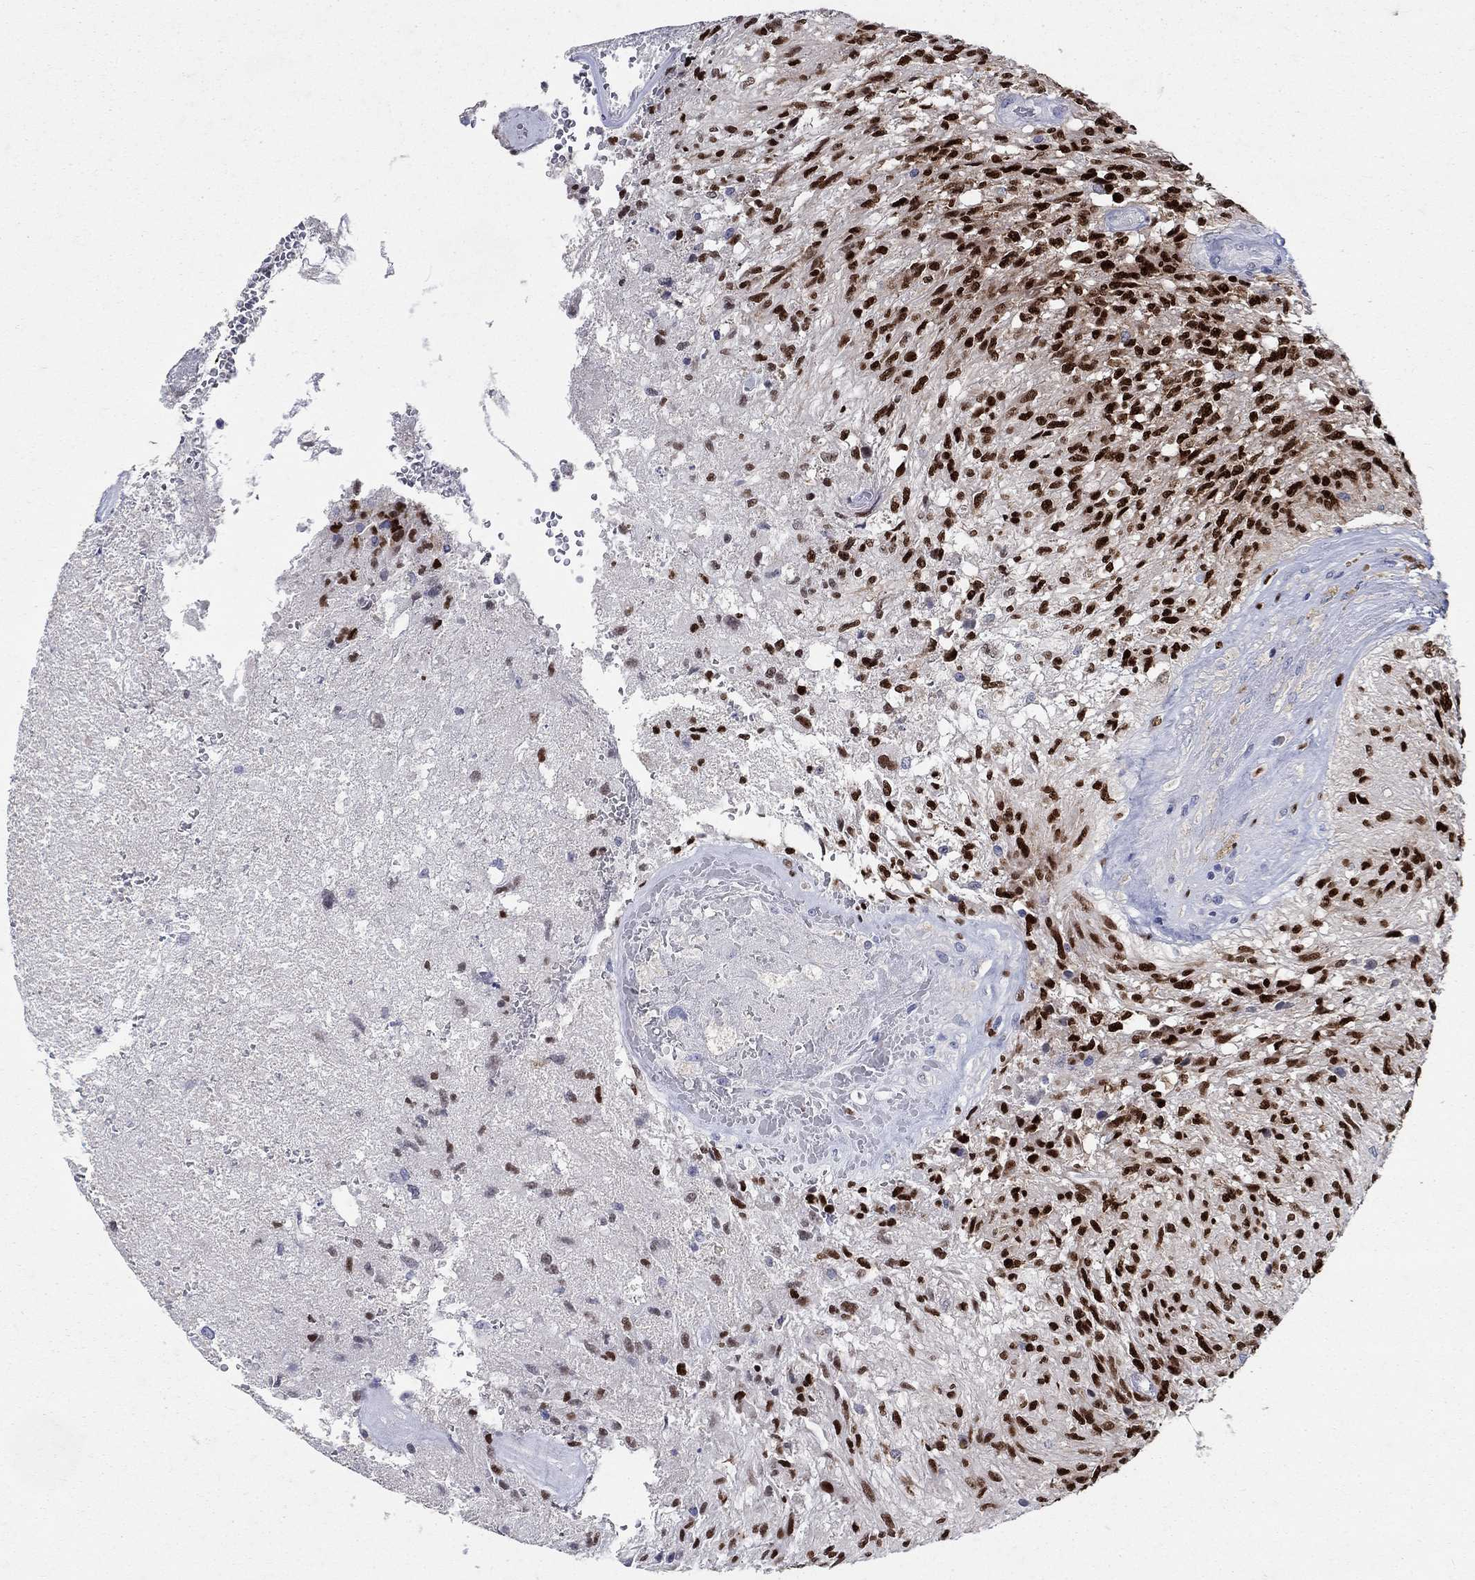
{"staining": {"intensity": "strong", "quantity": "25%-75%", "location": "nuclear"}, "tissue": "glioma", "cell_type": "Tumor cells", "image_type": "cancer", "snomed": [{"axis": "morphology", "description": "Glioma, malignant, High grade"}, {"axis": "topography", "description": "Brain"}], "caption": "Protein staining demonstrates strong nuclear positivity in approximately 25%-75% of tumor cells in glioma.", "gene": "SOX2", "patient": {"sex": "male", "age": 56}}